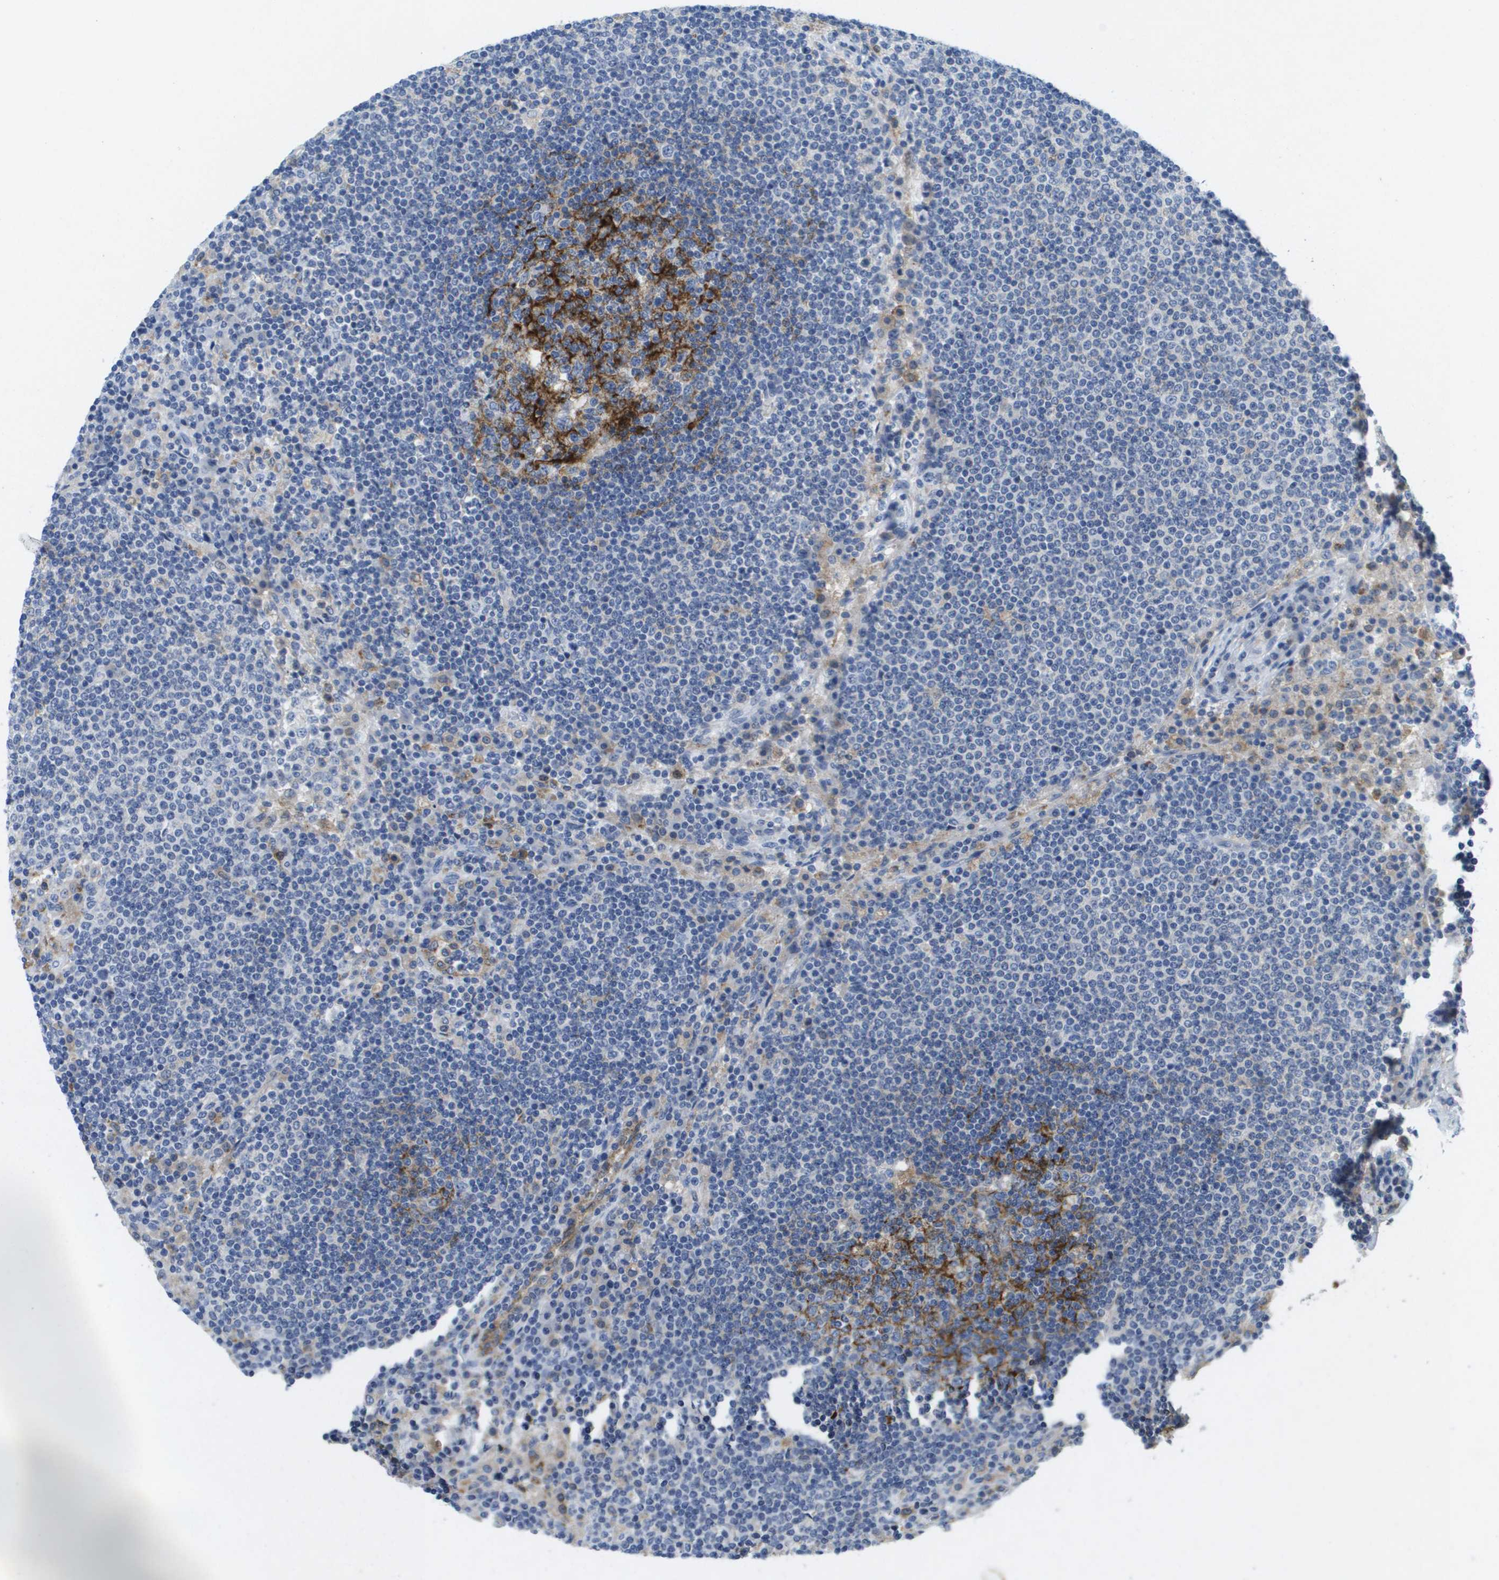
{"staining": {"intensity": "strong", "quantity": "<25%", "location": "cytoplasmic/membranous"}, "tissue": "lymph node", "cell_type": "Germinal center cells", "image_type": "normal", "snomed": [{"axis": "morphology", "description": "Normal tissue, NOS"}, {"axis": "topography", "description": "Lymph node"}], "caption": "Immunohistochemical staining of benign human lymph node demonstrates strong cytoplasmic/membranous protein staining in approximately <25% of germinal center cells.", "gene": "LIPG", "patient": {"sex": "female", "age": 53}}